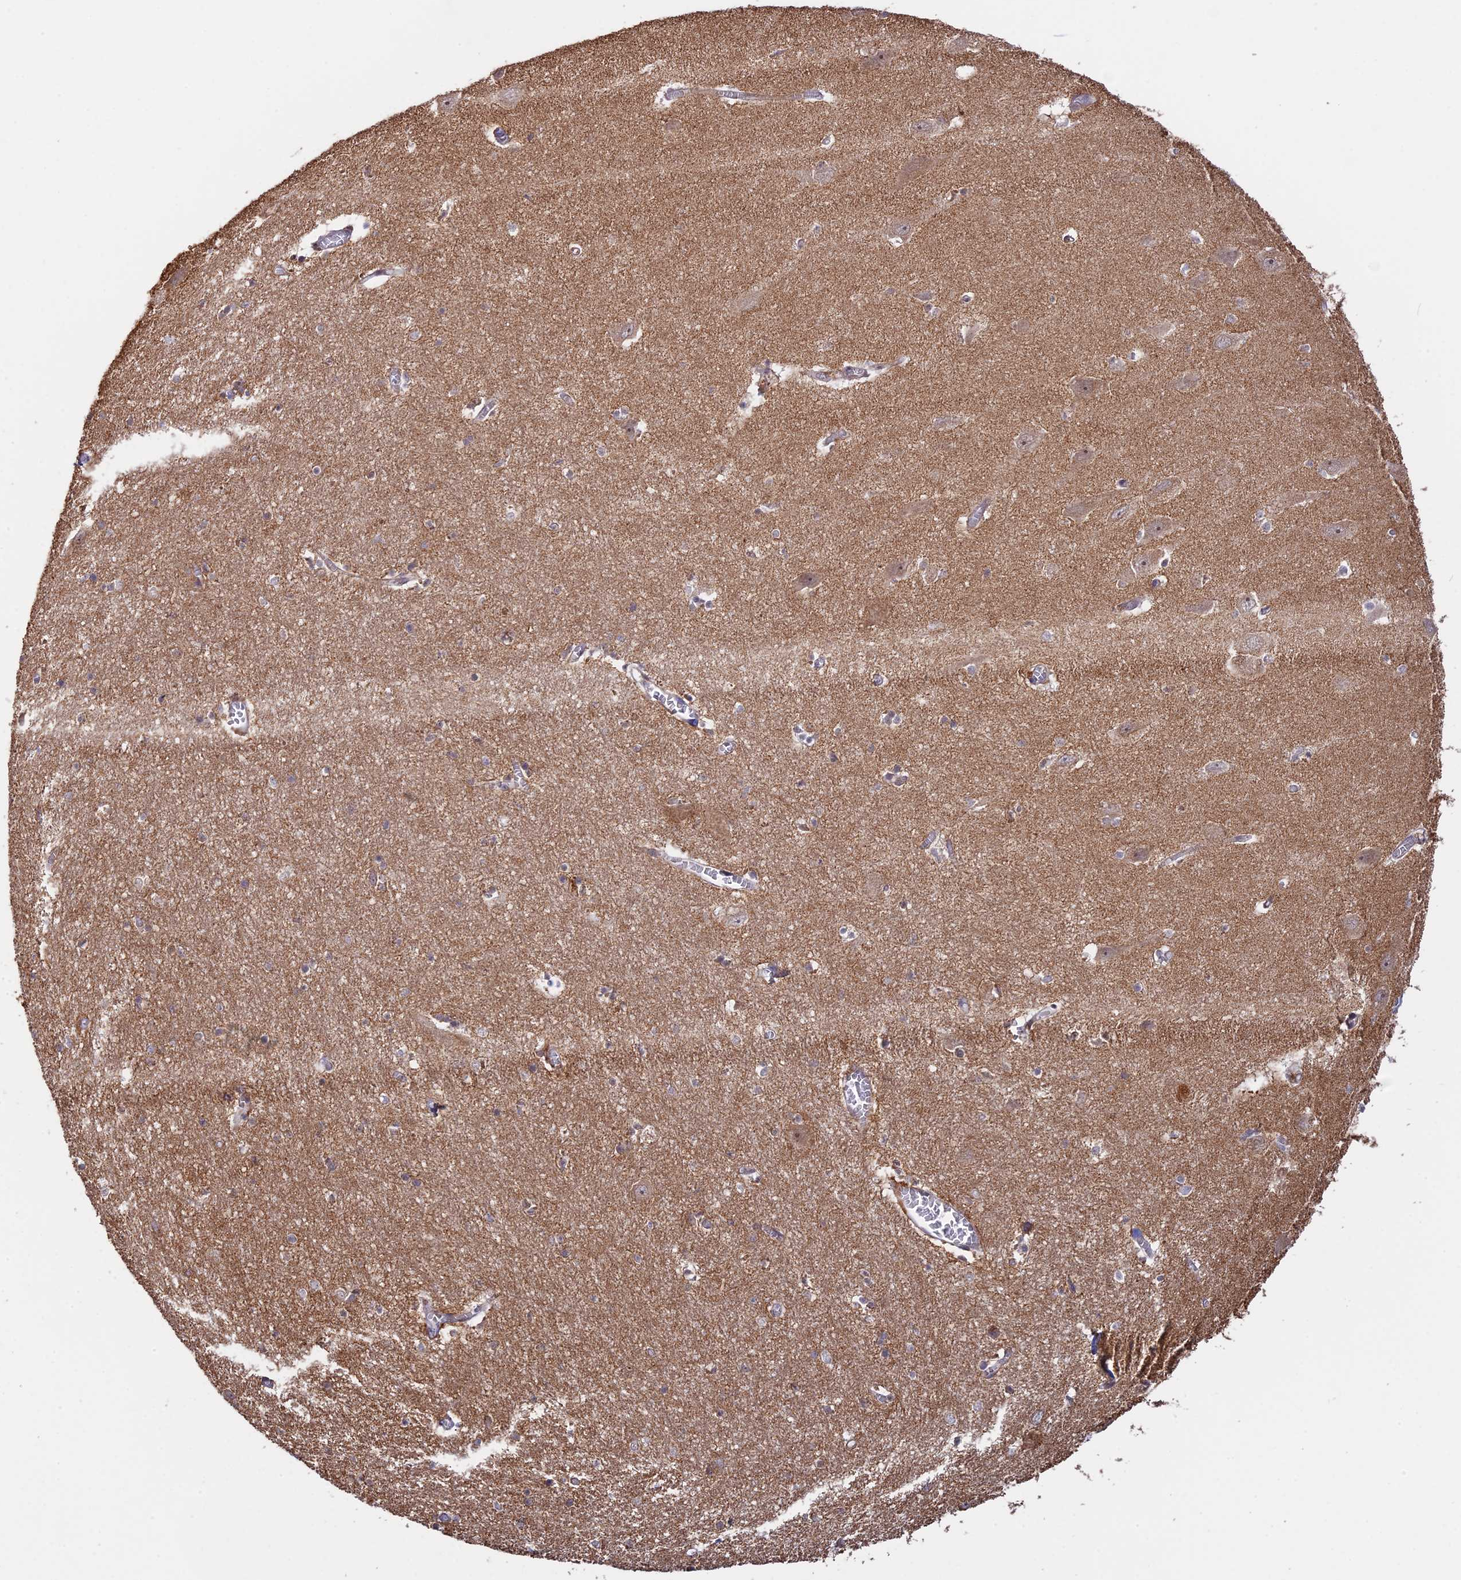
{"staining": {"intensity": "weak", "quantity": "25%-75%", "location": "cytoplasmic/membranous"}, "tissue": "hippocampus", "cell_type": "Glial cells", "image_type": "normal", "snomed": [{"axis": "morphology", "description": "Normal tissue, NOS"}, {"axis": "topography", "description": "Hippocampus"}], "caption": "An IHC image of unremarkable tissue is shown. Protein staining in brown highlights weak cytoplasmic/membranous positivity in hippocampus within glial cells. The protein is stained brown, and the nuclei are stained in blue (DAB IHC with brightfield microscopy, high magnification).", "gene": "GSKIP", "patient": {"sex": "female", "age": 64}}